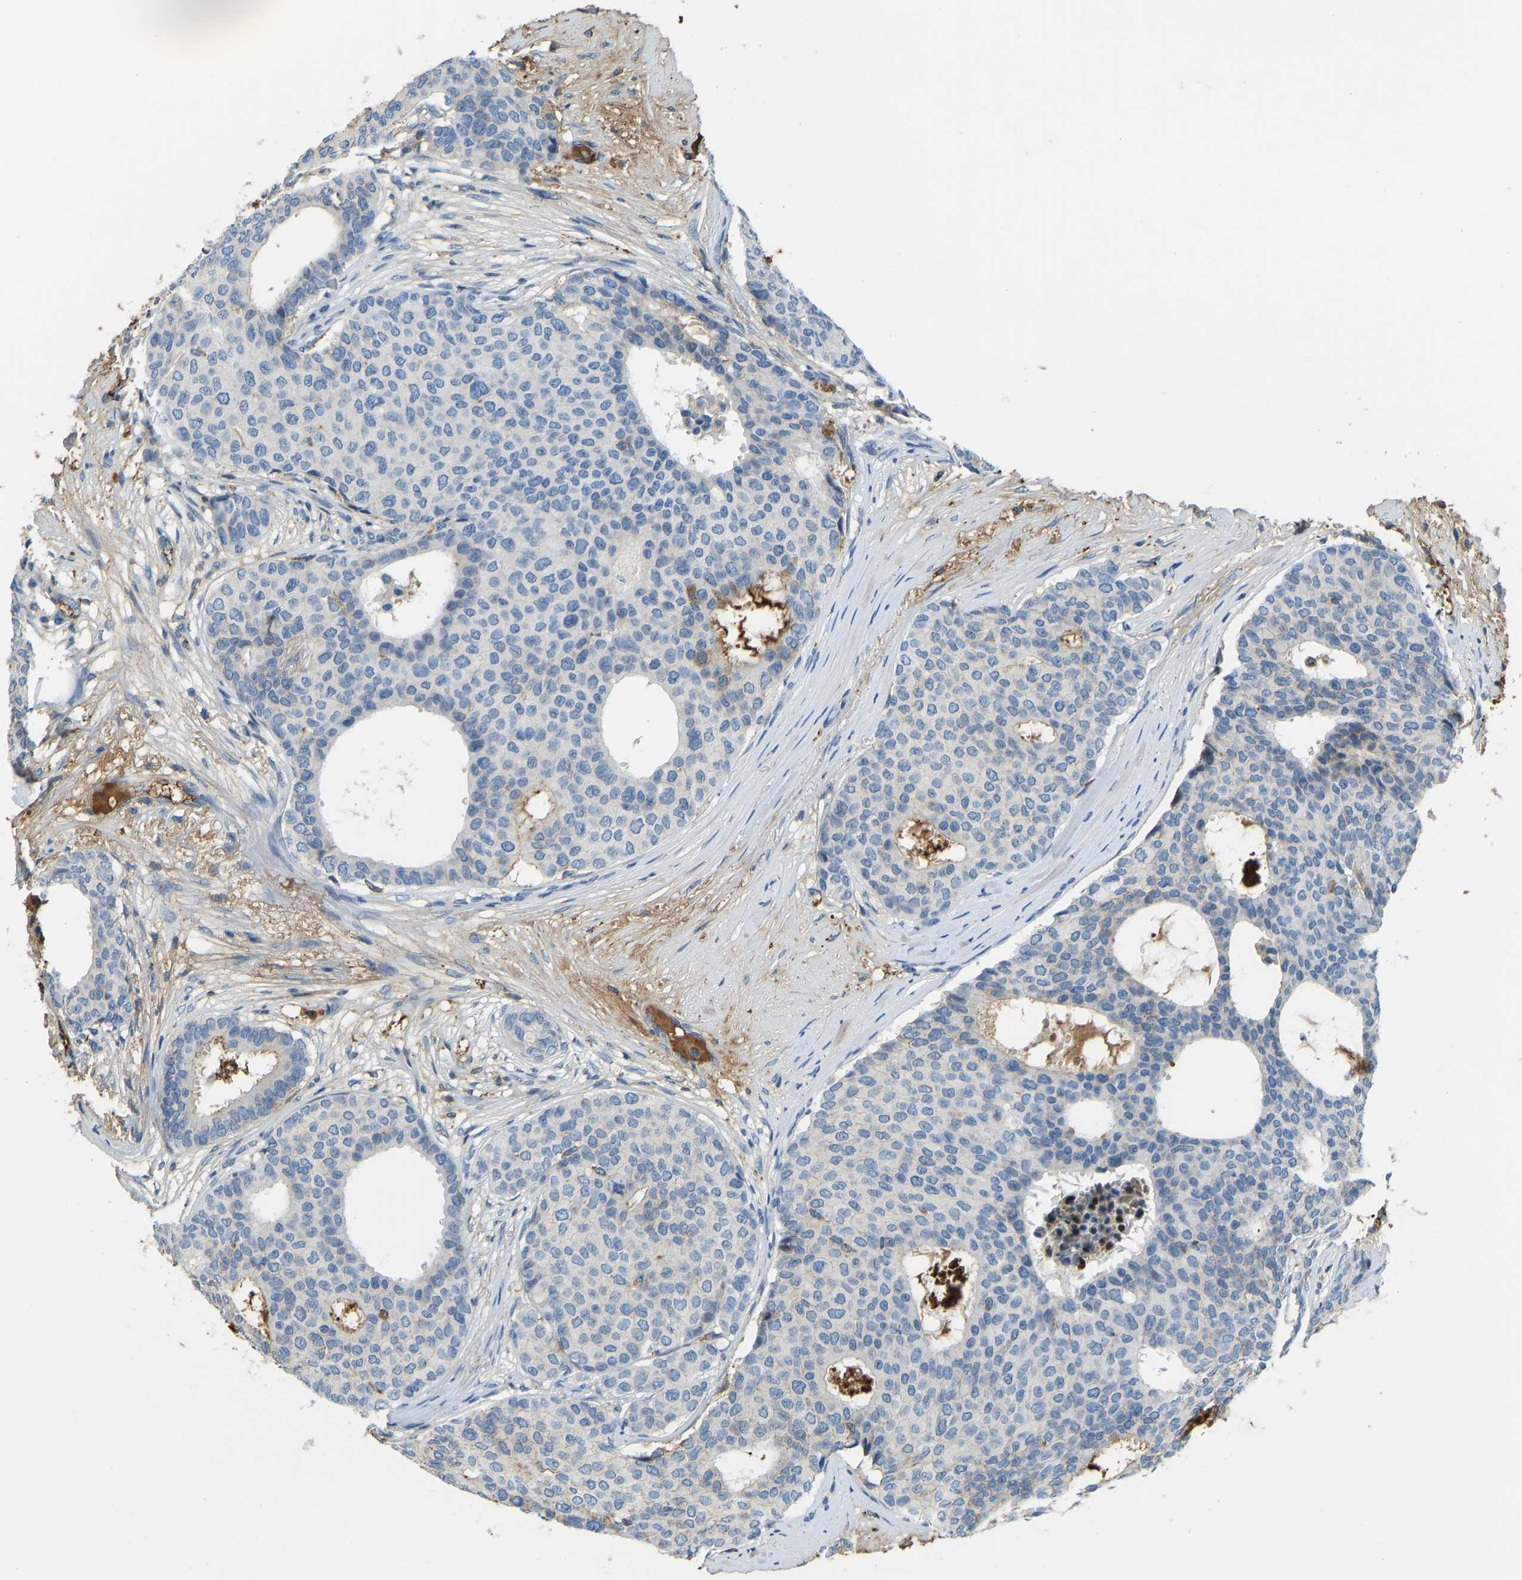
{"staining": {"intensity": "negative", "quantity": "none", "location": "none"}, "tissue": "breast cancer", "cell_type": "Tumor cells", "image_type": "cancer", "snomed": [{"axis": "morphology", "description": "Duct carcinoma"}, {"axis": "topography", "description": "Breast"}], "caption": "This is an immunohistochemistry micrograph of human intraductal carcinoma (breast). There is no expression in tumor cells.", "gene": "THBS4", "patient": {"sex": "female", "age": 75}}